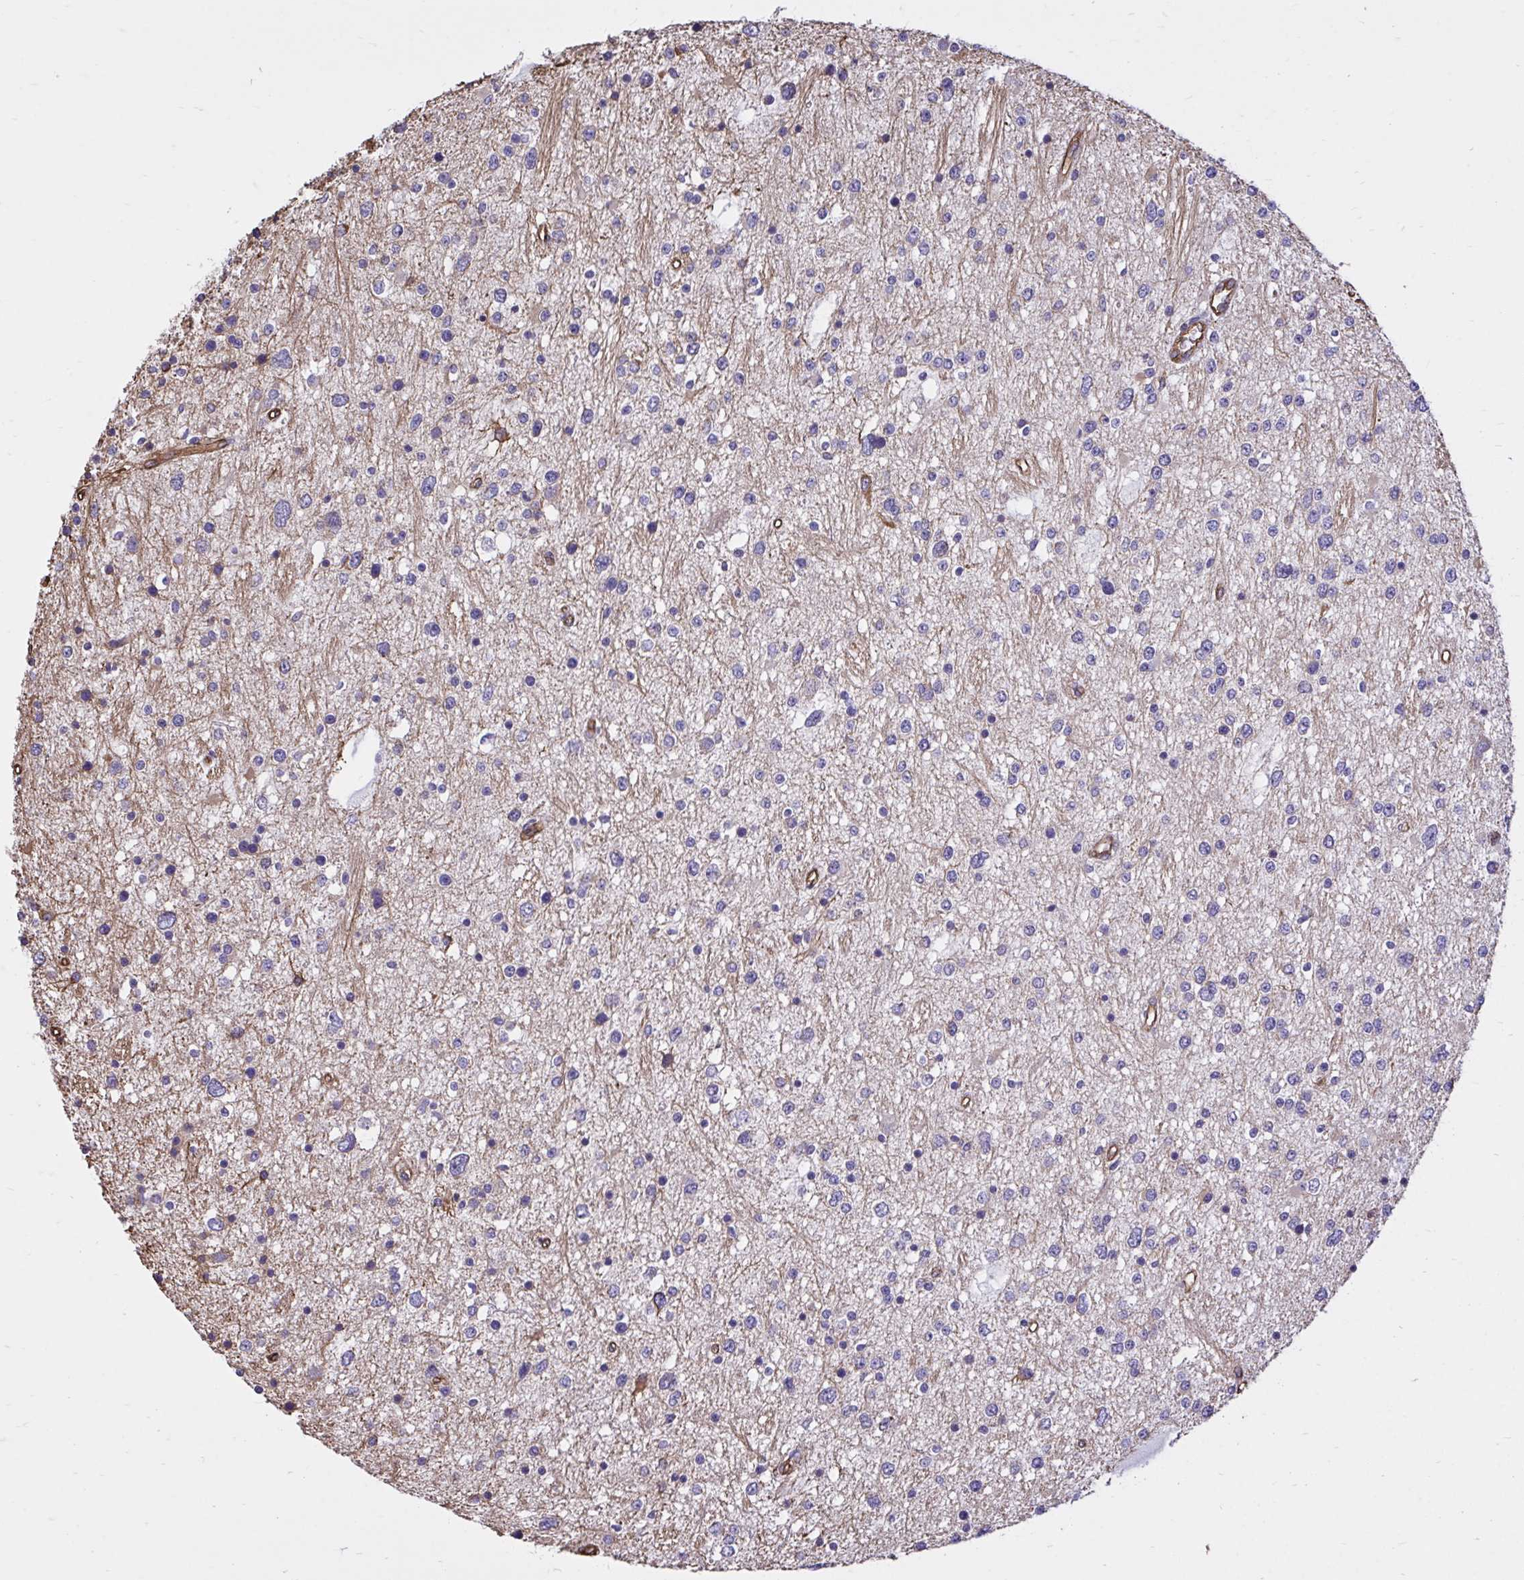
{"staining": {"intensity": "weak", "quantity": "<25%", "location": "cytoplasmic/membranous"}, "tissue": "glioma", "cell_type": "Tumor cells", "image_type": "cancer", "snomed": [{"axis": "morphology", "description": "Glioma, malignant, High grade"}, {"axis": "topography", "description": "Brain"}], "caption": "This is an IHC histopathology image of glioma. There is no expression in tumor cells.", "gene": "RNF103", "patient": {"sex": "male", "age": 54}}